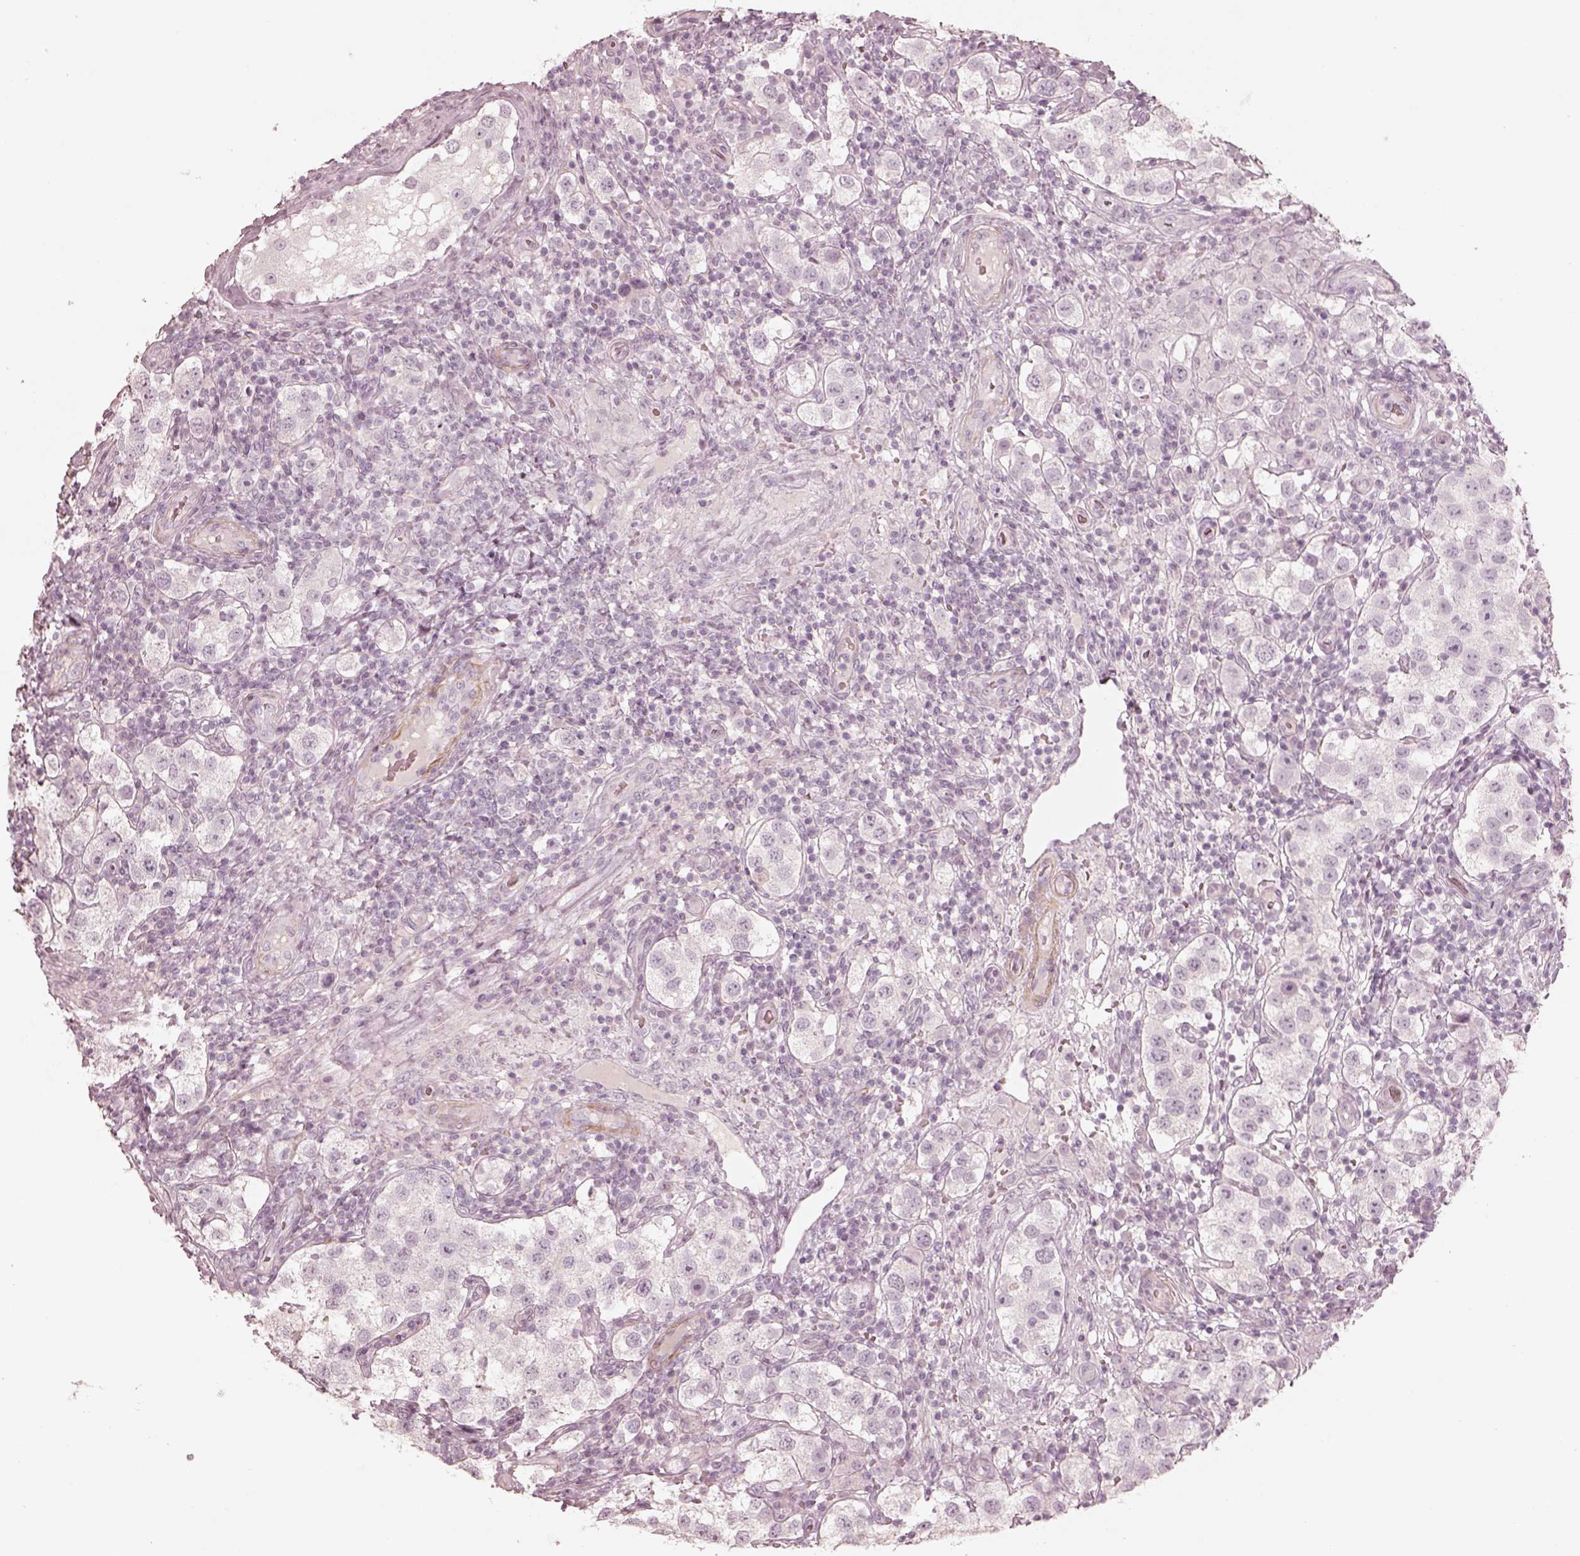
{"staining": {"intensity": "negative", "quantity": "none", "location": "none"}, "tissue": "testis cancer", "cell_type": "Tumor cells", "image_type": "cancer", "snomed": [{"axis": "morphology", "description": "Seminoma, NOS"}, {"axis": "topography", "description": "Testis"}], "caption": "DAB (3,3'-diaminobenzidine) immunohistochemical staining of seminoma (testis) displays no significant expression in tumor cells.", "gene": "PRLHR", "patient": {"sex": "male", "age": 37}}